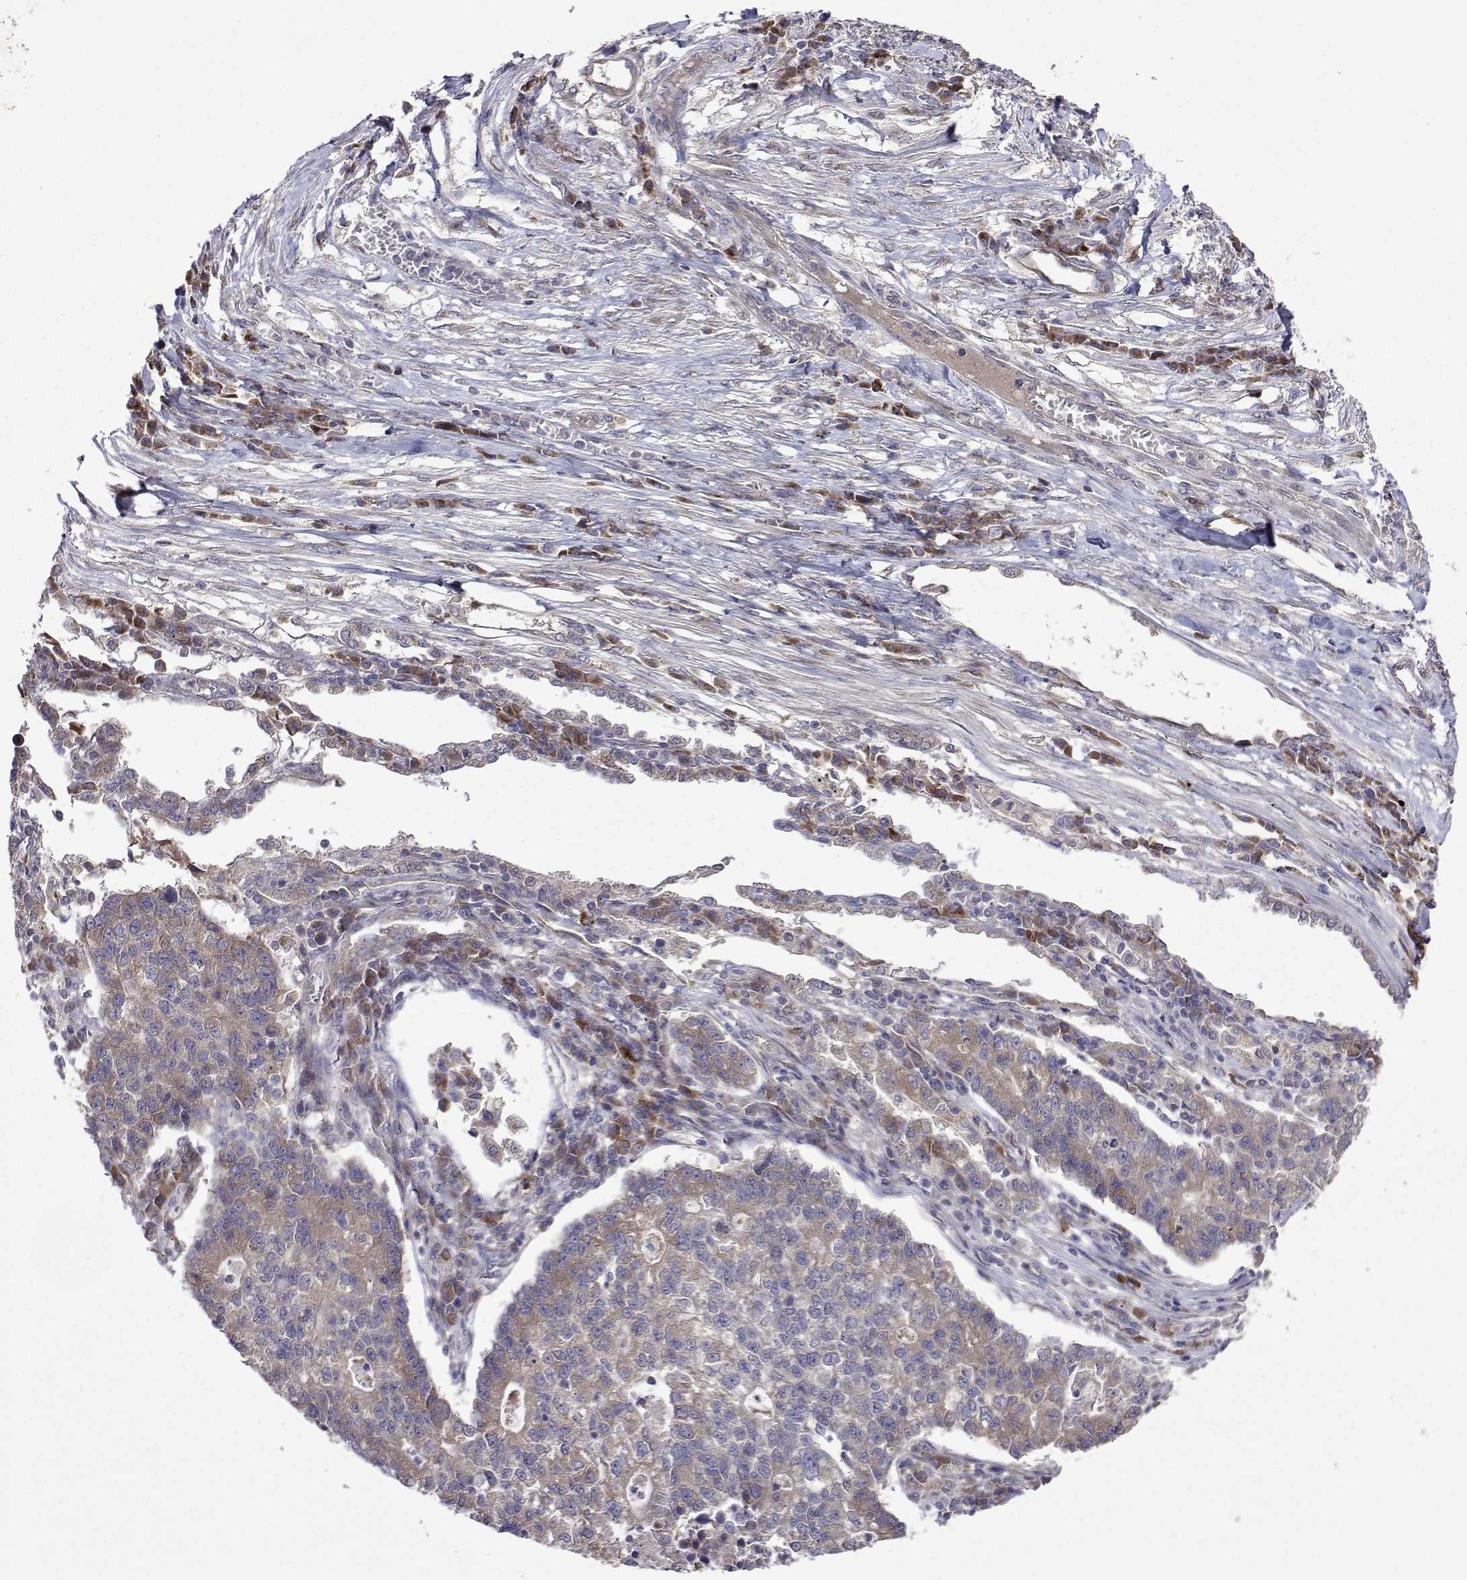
{"staining": {"intensity": "weak", "quantity": ">75%", "location": "cytoplasmic/membranous"}, "tissue": "lung cancer", "cell_type": "Tumor cells", "image_type": "cancer", "snomed": [{"axis": "morphology", "description": "Adenocarcinoma, NOS"}, {"axis": "topography", "description": "Lung"}], "caption": "The immunohistochemical stain labels weak cytoplasmic/membranous expression in tumor cells of adenocarcinoma (lung) tissue. The staining was performed using DAB to visualize the protein expression in brown, while the nuclei were stained in blue with hematoxylin (Magnification: 20x).", "gene": "TARBP2", "patient": {"sex": "male", "age": 57}}